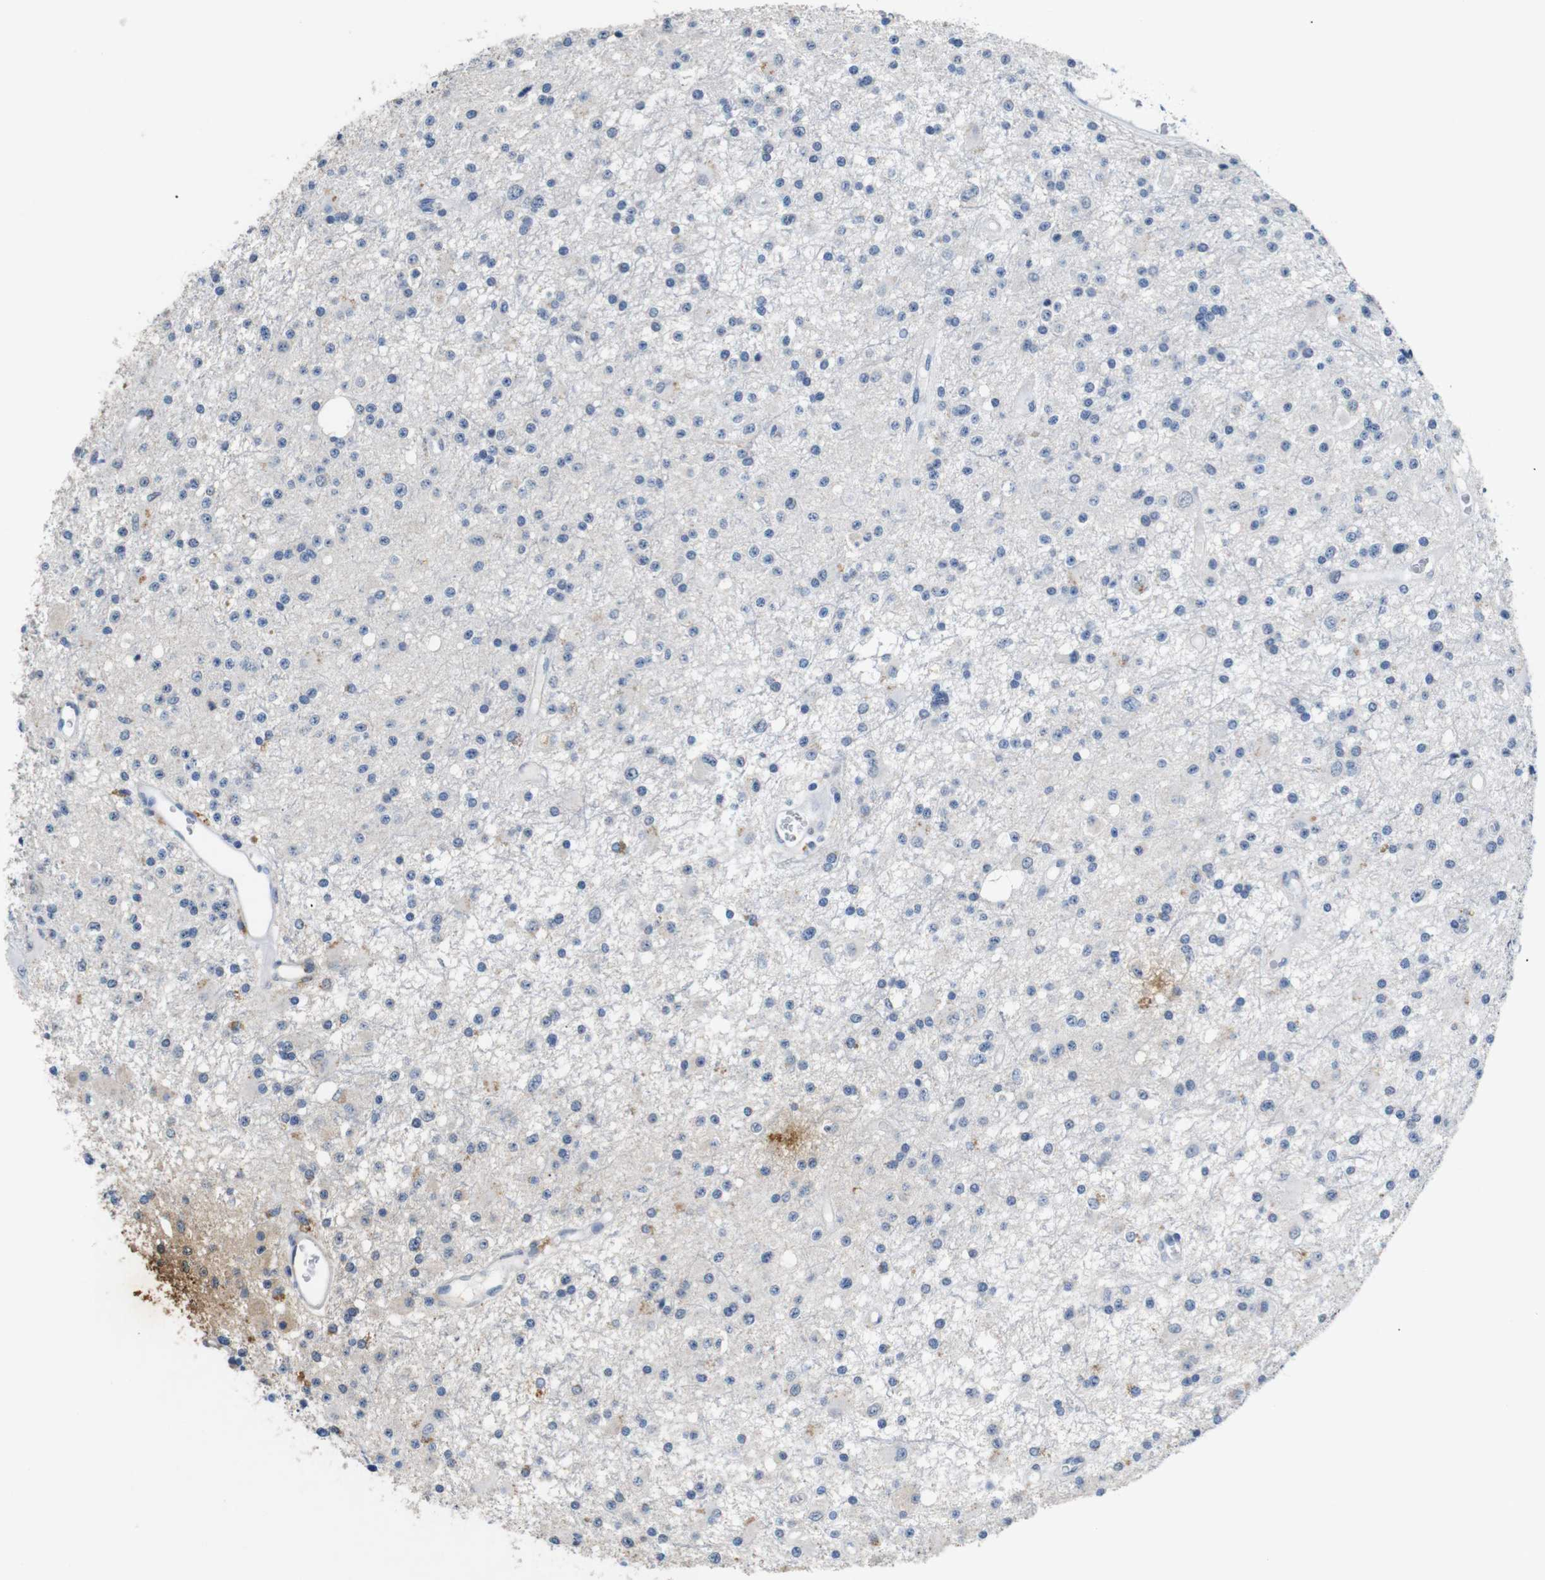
{"staining": {"intensity": "negative", "quantity": "none", "location": "none"}, "tissue": "glioma", "cell_type": "Tumor cells", "image_type": "cancer", "snomed": [{"axis": "morphology", "description": "Glioma, malignant, Low grade"}, {"axis": "topography", "description": "Brain"}], "caption": "A high-resolution image shows IHC staining of glioma, which exhibits no significant staining in tumor cells. (DAB IHC, high magnification).", "gene": "INCENP", "patient": {"sex": "male", "age": 58}}